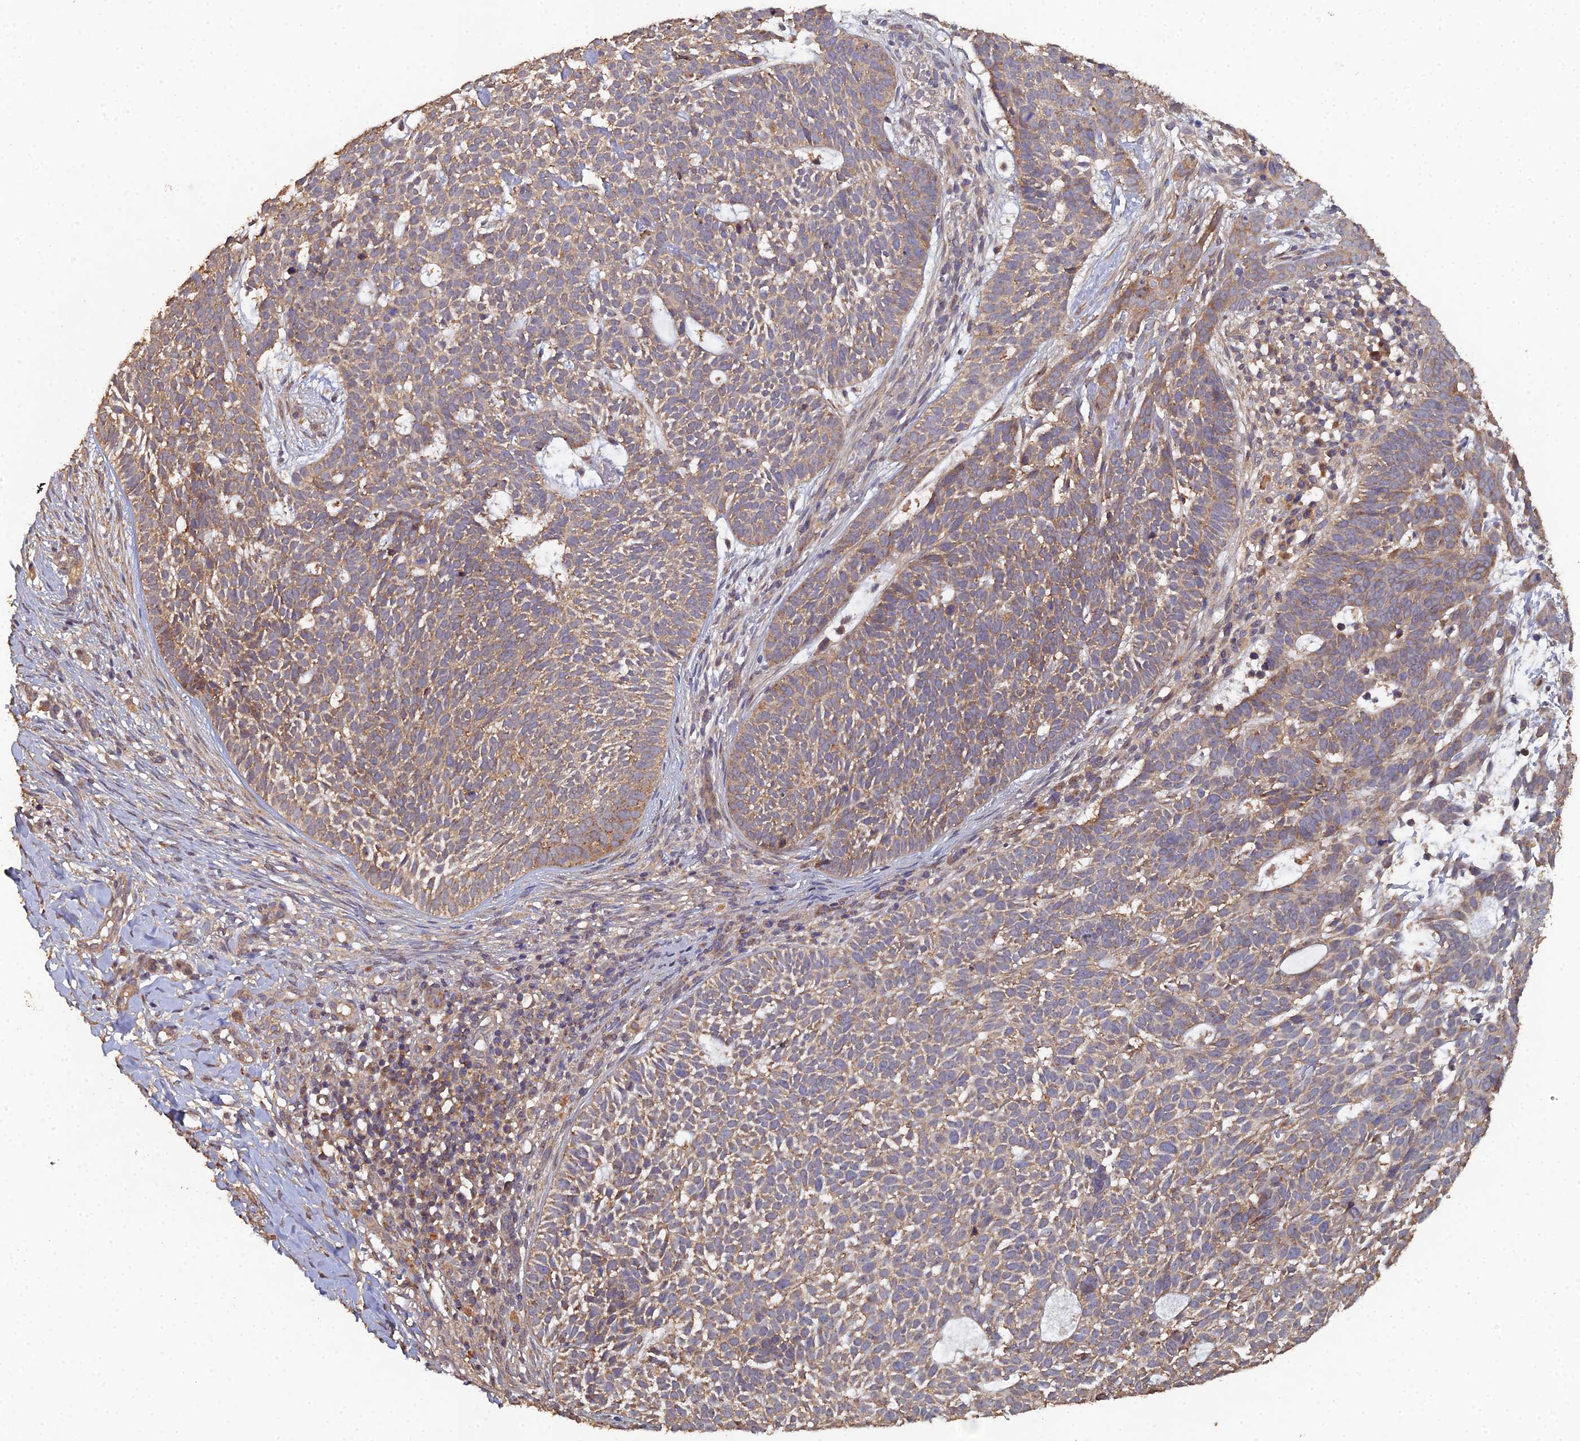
{"staining": {"intensity": "moderate", "quantity": ">75%", "location": "cytoplasmic/membranous"}, "tissue": "skin cancer", "cell_type": "Tumor cells", "image_type": "cancer", "snomed": [{"axis": "morphology", "description": "Basal cell carcinoma"}, {"axis": "topography", "description": "Skin"}], "caption": "Skin cancer (basal cell carcinoma) stained with DAB (3,3'-diaminobenzidine) immunohistochemistry (IHC) displays medium levels of moderate cytoplasmic/membranous expression in approximately >75% of tumor cells.", "gene": "SPANXN4", "patient": {"sex": "female", "age": 78}}